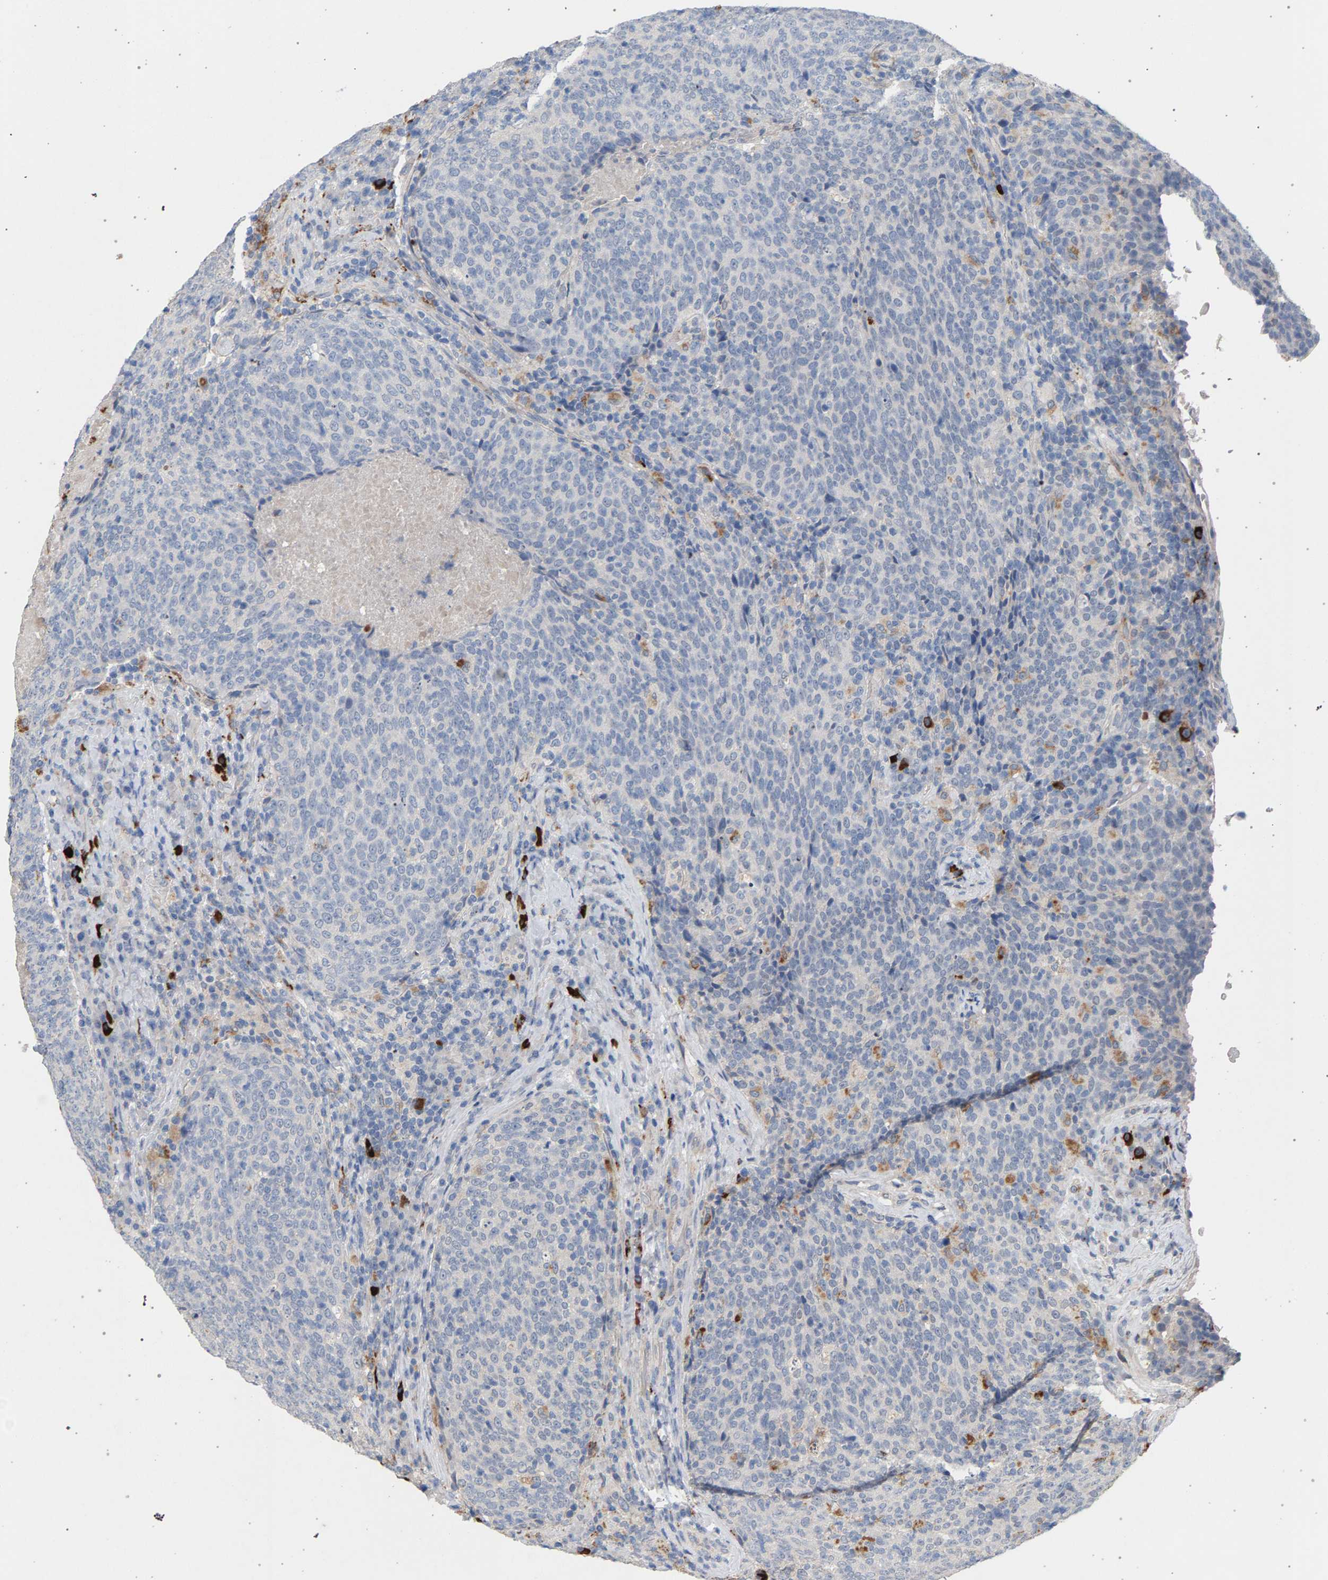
{"staining": {"intensity": "negative", "quantity": "none", "location": "none"}, "tissue": "head and neck cancer", "cell_type": "Tumor cells", "image_type": "cancer", "snomed": [{"axis": "morphology", "description": "Squamous cell carcinoma, NOS"}, {"axis": "morphology", "description": "Squamous cell carcinoma, metastatic, NOS"}, {"axis": "topography", "description": "Lymph node"}, {"axis": "topography", "description": "Head-Neck"}], "caption": "Image shows no protein positivity in tumor cells of squamous cell carcinoma (head and neck) tissue. (Brightfield microscopy of DAB IHC at high magnification).", "gene": "MAMDC2", "patient": {"sex": "male", "age": 62}}